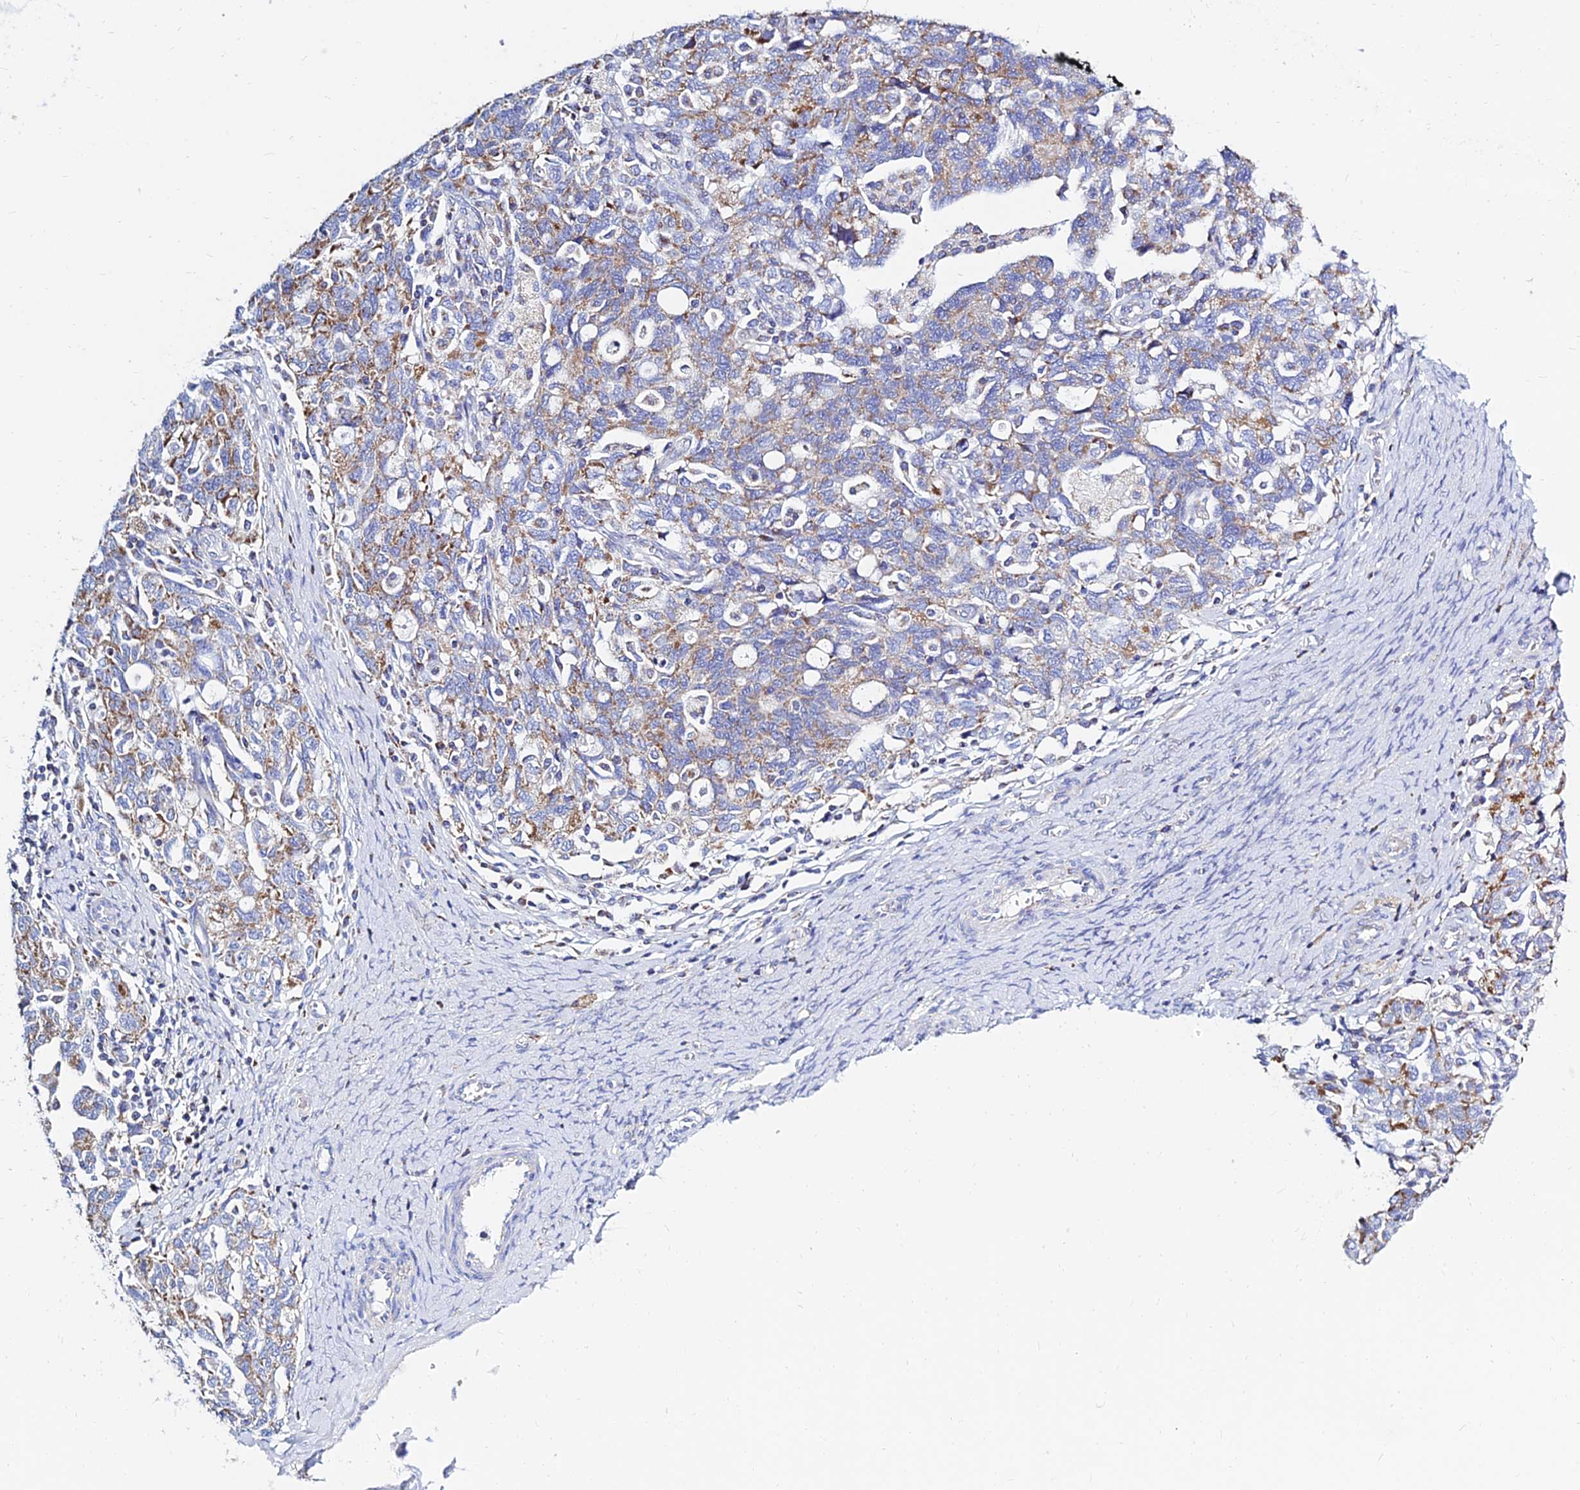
{"staining": {"intensity": "moderate", "quantity": "25%-75%", "location": "cytoplasmic/membranous"}, "tissue": "ovarian cancer", "cell_type": "Tumor cells", "image_type": "cancer", "snomed": [{"axis": "morphology", "description": "Carcinoma, NOS"}, {"axis": "morphology", "description": "Cystadenocarcinoma, serous, NOS"}, {"axis": "topography", "description": "Ovary"}], "caption": "Serous cystadenocarcinoma (ovarian) stained for a protein (brown) exhibits moderate cytoplasmic/membranous positive staining in about 25%-75% of tumor cells.", "gene": "MGST1", "patient": {"sex": "female", "age": 69}}